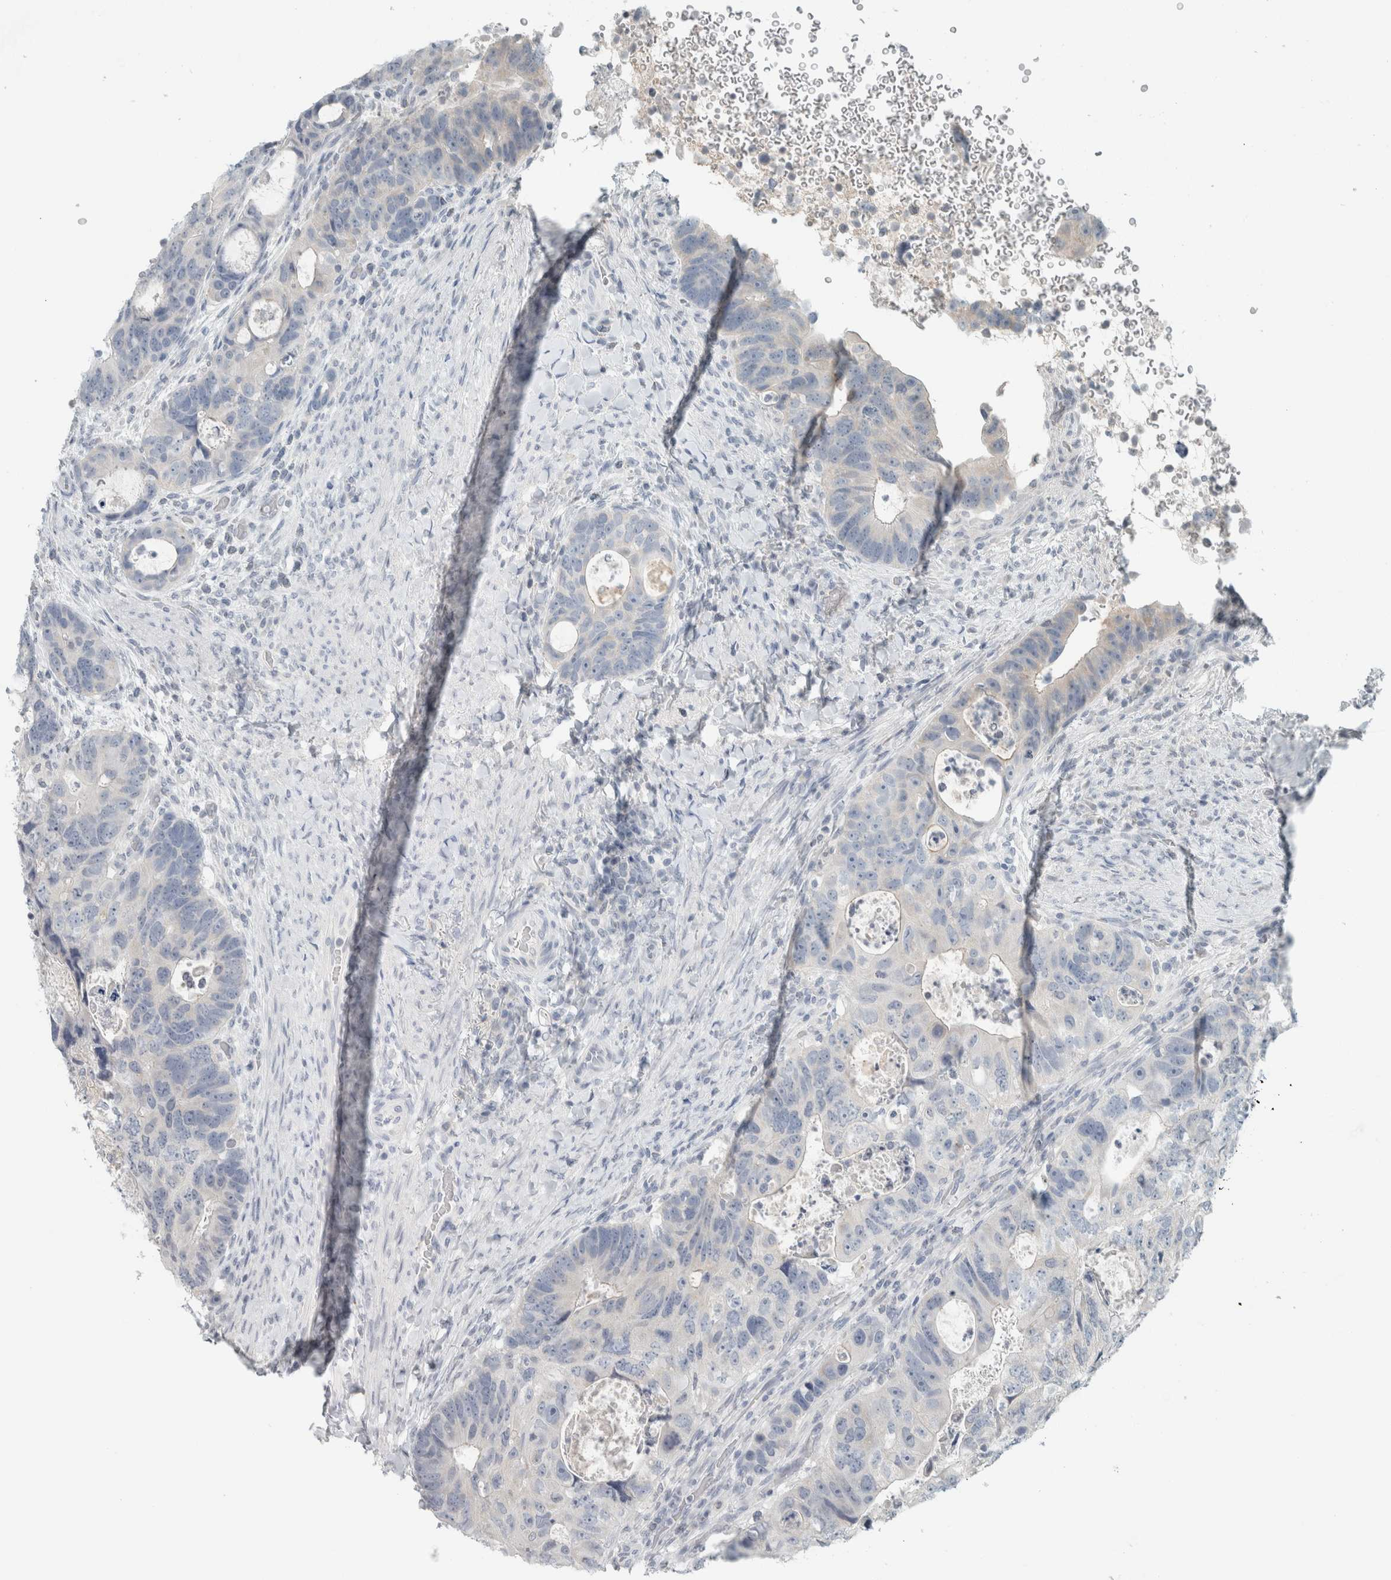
{"staining": {"intensity": "negative", "quantity": "none", "location": "none"}, "tissue": "colorectal cancer", "cell_type": "Tumor cells", "image_type": "cancer", "snomed": [{"axis": "morphology", "description": "Adenocarcinoma, NOS"}, {"axis": "topography", "description": "Rectum"}], "caption": "Colorectal cancer was stained to show a protein in brown. There is no significant expression in tumor cells. (Stains: DAB IHC with hematoxylin counter stain, Microscopy: brightfield microscopy at high magnification).", "gene": "TRIT1", "patient": {"sex": "male", "age": 59}}